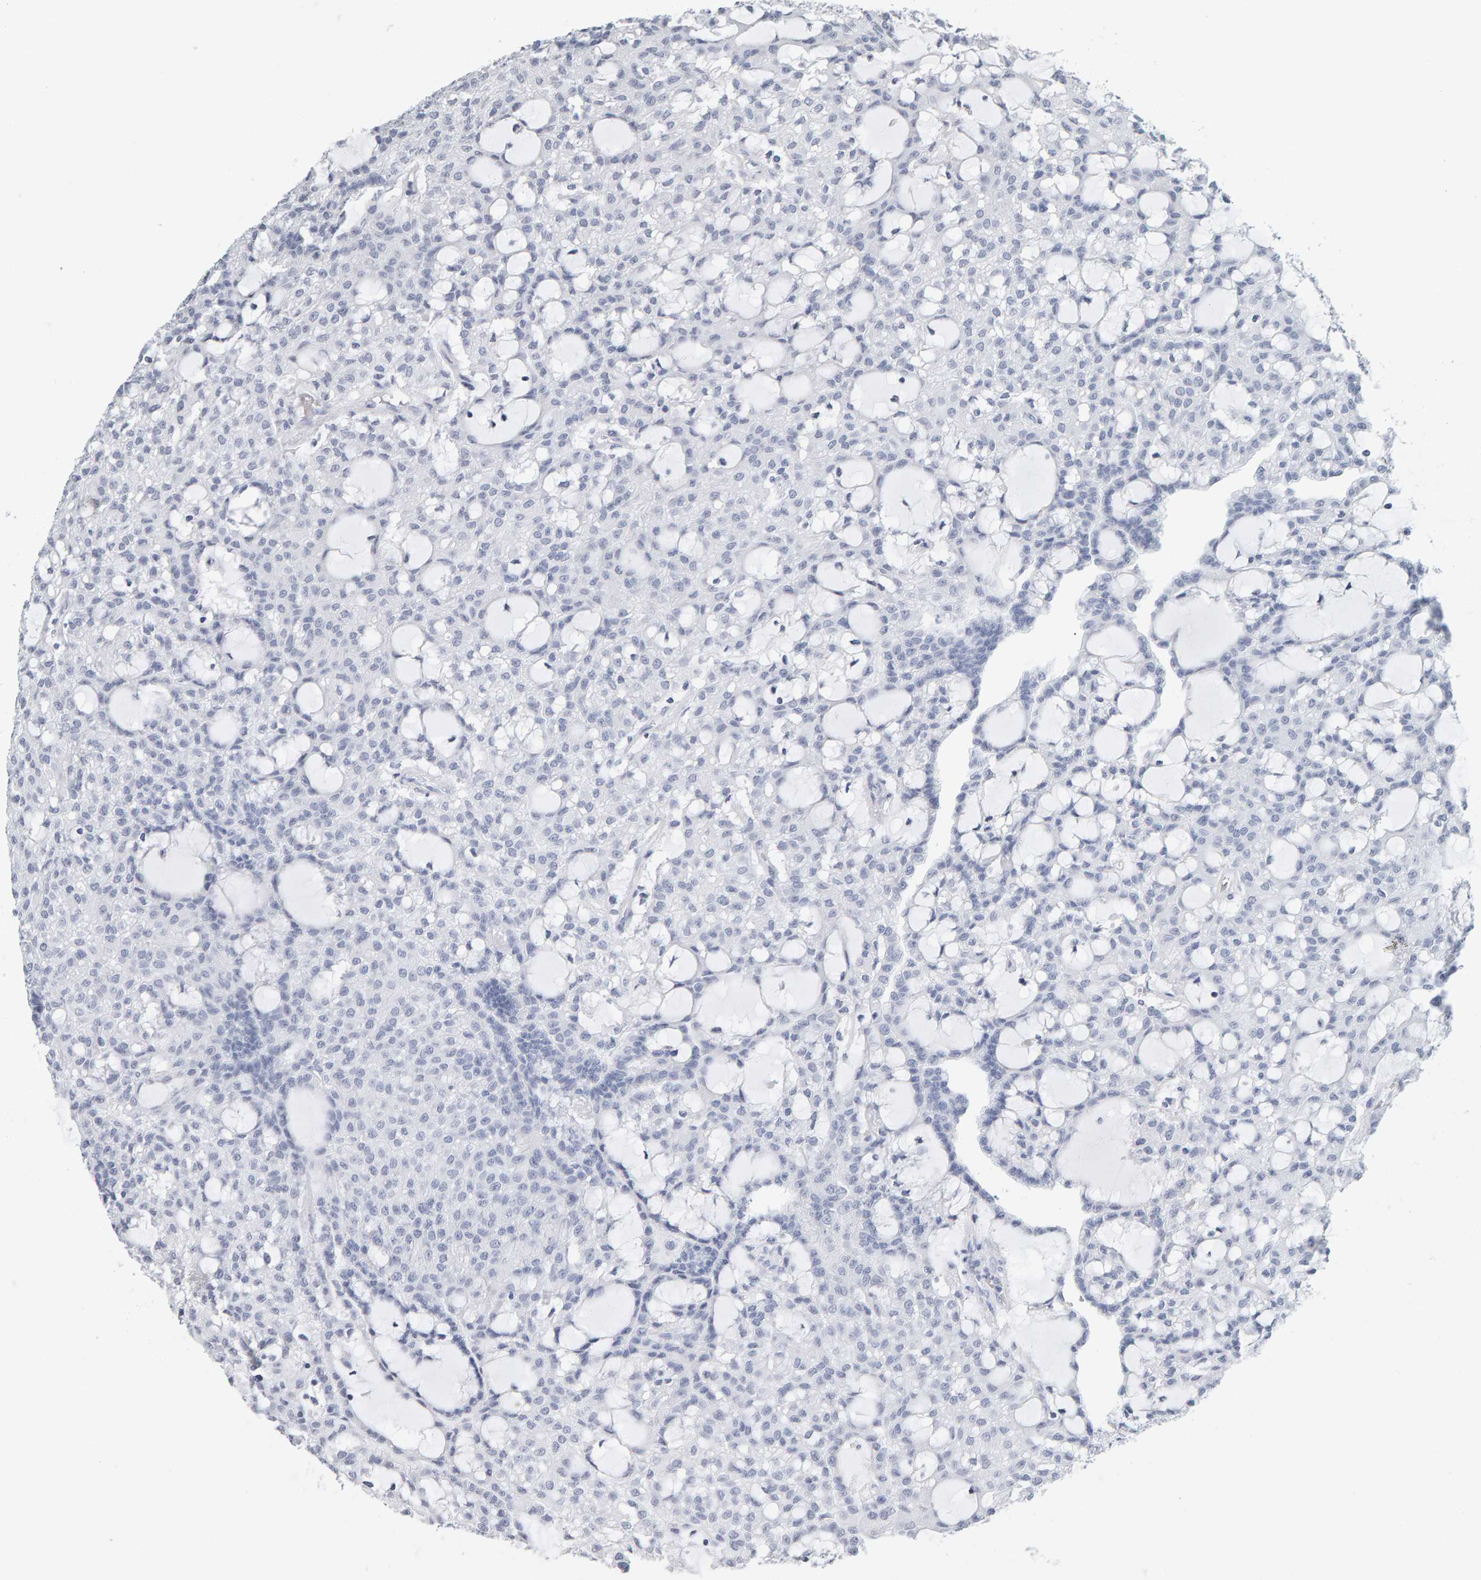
{"staining": {"intensity": "negative", "quantity": "none", "location": "none"}, "tissue": "renal cancer", "cell_type": "Tumor cells", "image_type": "cancer", "snomed": [{"axis": "morphology", "description": "Adenocarcinoma, NOS"}, {"axis": "topography", "description": "Kidney"}], "caption": "DAB immunohistochemical staining of human renal cancer (adenocarcinoma) shows no significant positivity in tumor cells. (Immunohistochemistry, brightfield microscopy, high magnification).", "gene": "SPACA3", "patient": {"sex": "male", "age": 63}}